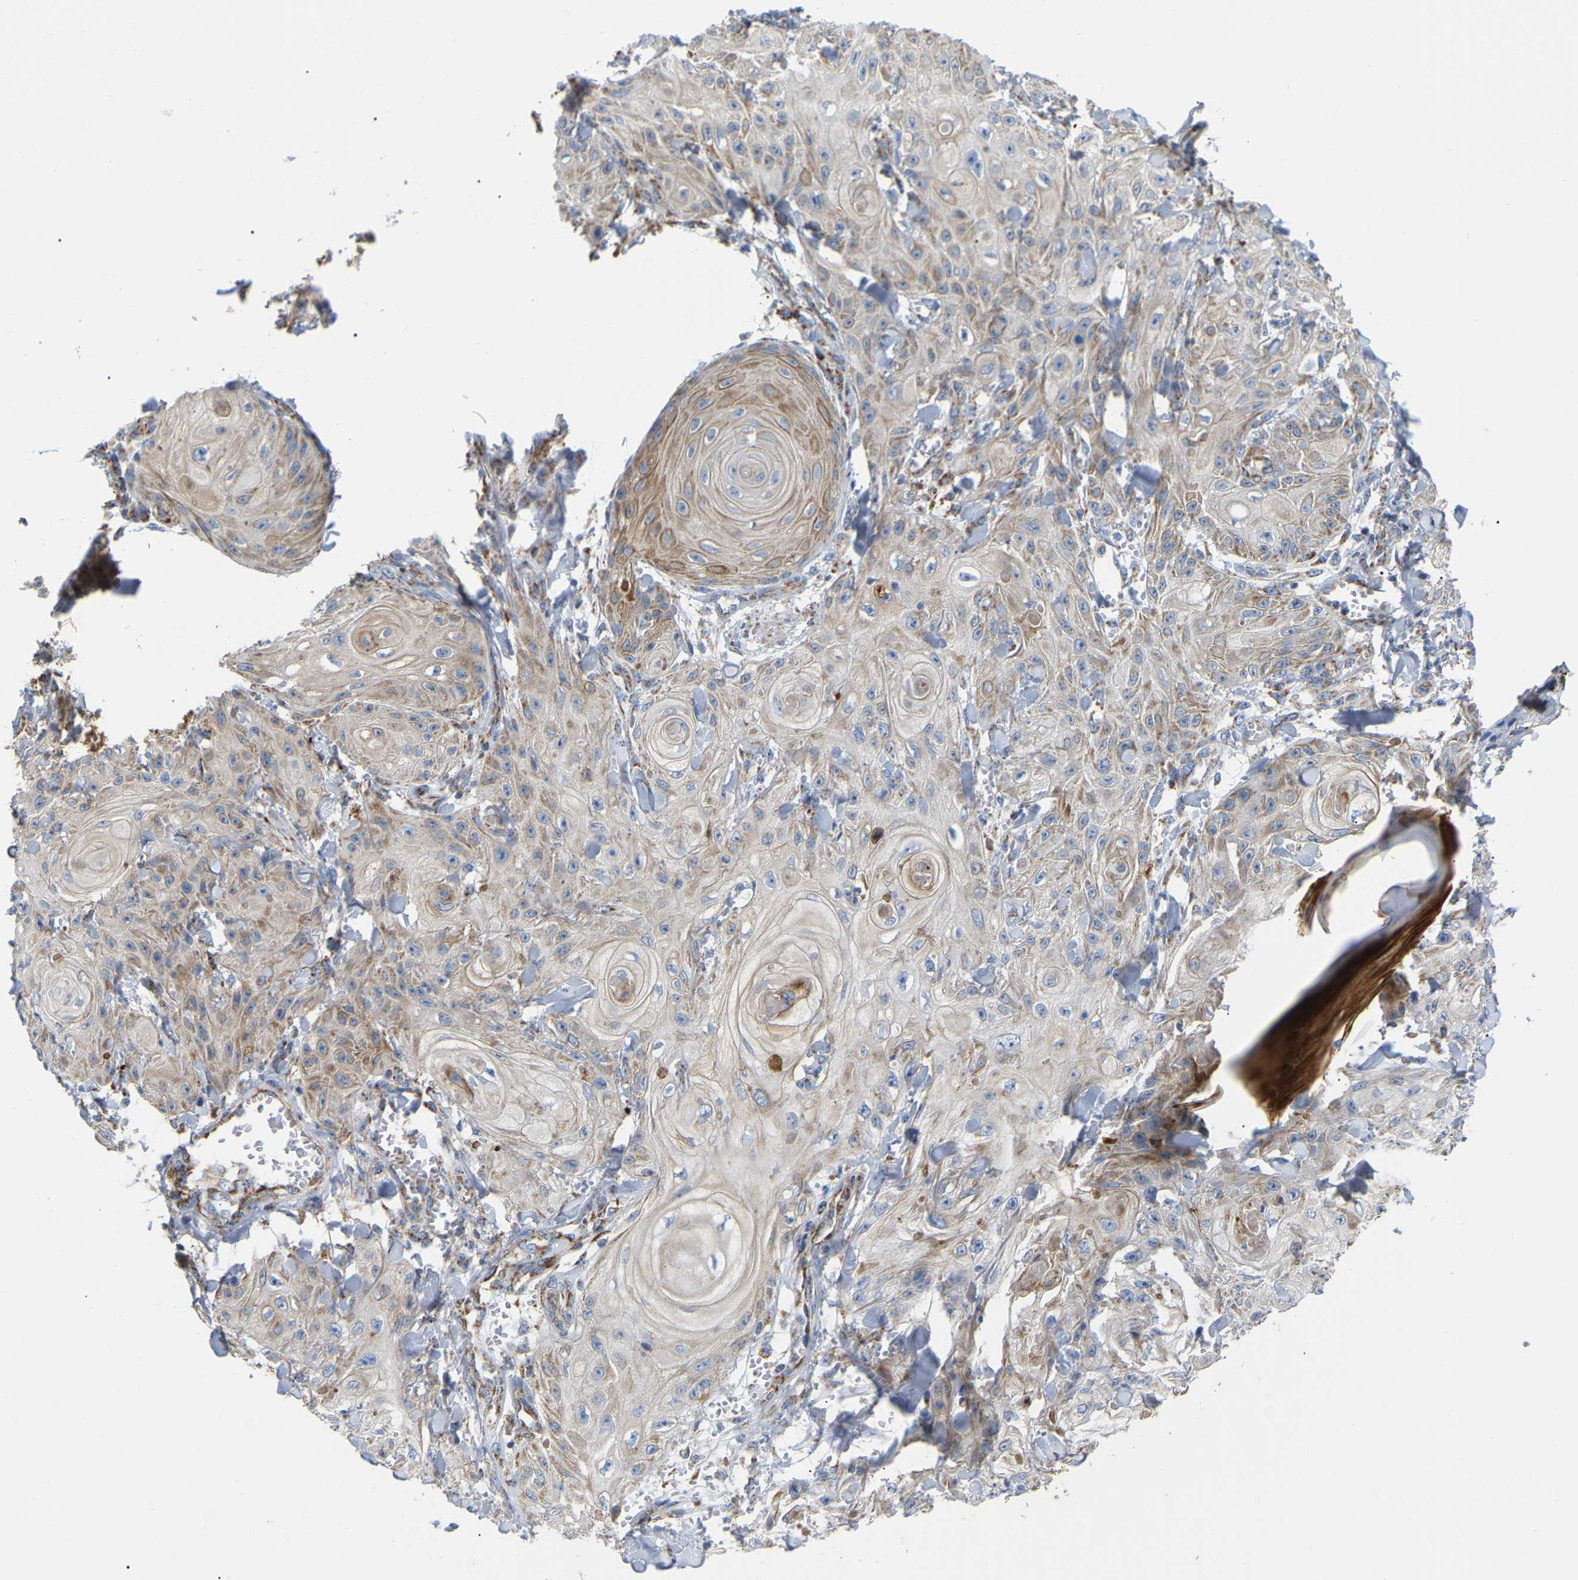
{"staining": {"intensity": "moderate", "quantity": "<25%", "location": "cytoplasmic/membranous"}, "tissue": "skin cancer", "cell_type": "Tumor cells", "image_type": "cancer", "snomed": [{"axis": "morphology", "description": "Squamous cell carcinoma, NOS"}, {"axis": "topography", "description": "Skin"}], "caption": "Skin cancer stained with immunohistochemistry (IHC) reveals moderate cytoplasmic/membranous positivity in approximately <25% of tumor cells. (Stains: DAB (3,3'-diaminobenzidine) in brown, nuclei in blue, Microscopy: brightfield microscopy at high magnification).", "gene": "HIBADH", "patient": {"sex": "male", "age": 74}}